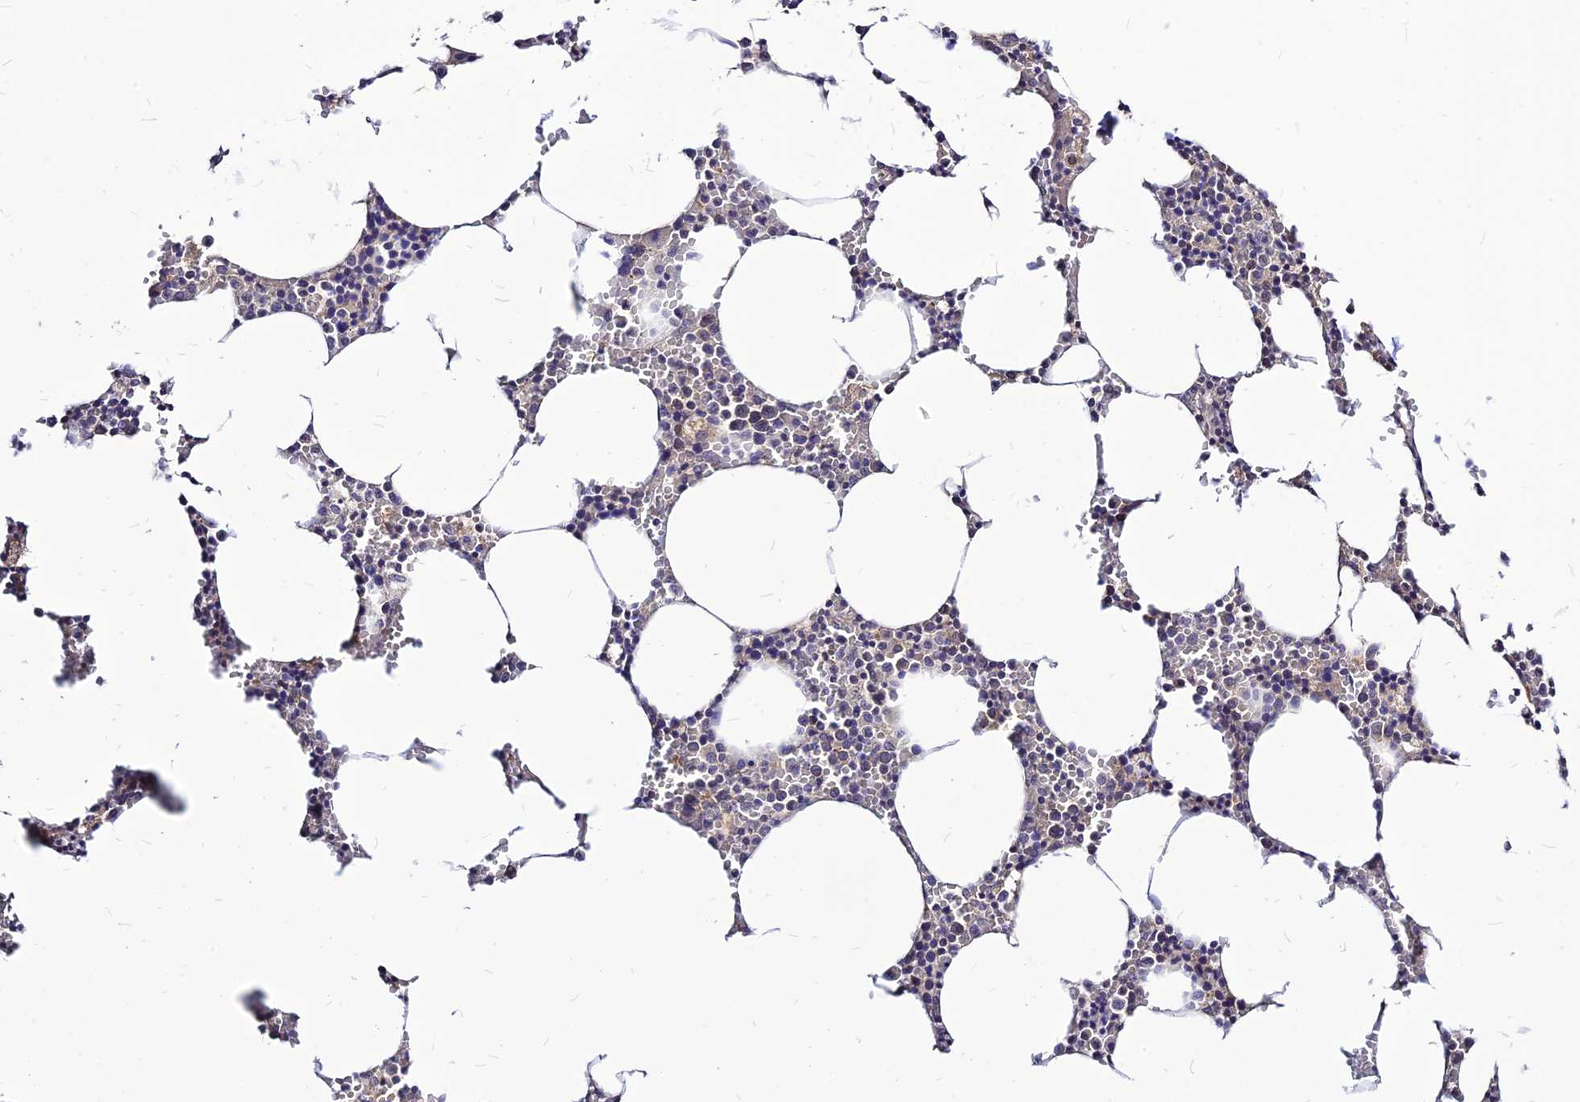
{"staining": {"intensity": "negative", "quantity": "none", "location": "none"}, "tissue": "bone marrow", "cell_type": "Hematopoietic cells", "image_type": "normal", "snomed": [{"axis": "morphology", "description": "Normal tissue, NOS"}, {"axis": "topography", "description": "Bone marrow"}], "caption": "The image displays no significant expression in hematopoietic cells of bone marrow.", "gene": "CZIB", "patient": {"sex": "male", "age": 70}}